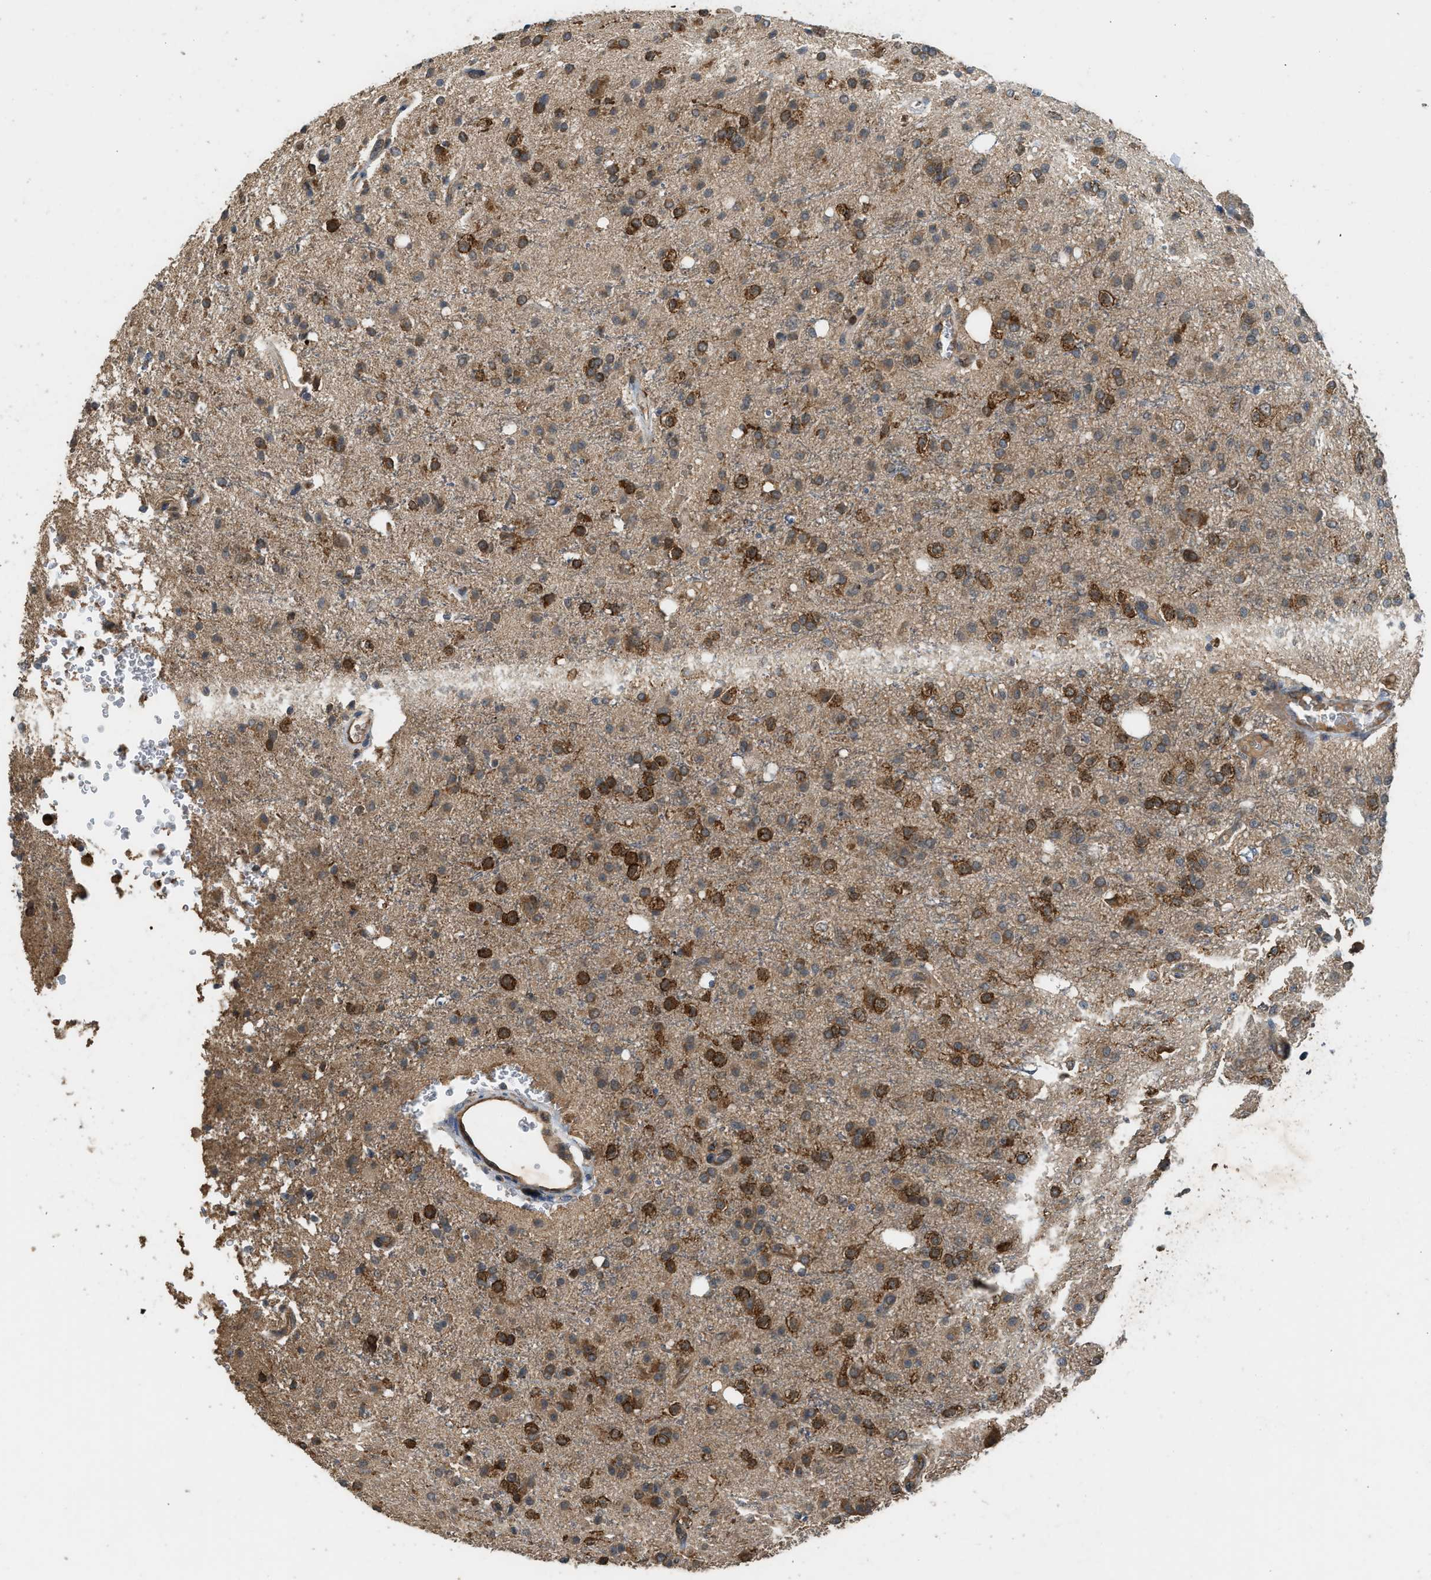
{"staining": {"intensity": "strong", "quantity": ">75%", "location": "cytoplasmic/membranous"}, "tissue": "glioma", "cell_type": "Tumor cells", "image_type": "cancer", "snomed": [{"axis": "morphology", "description": "Glioma, malignant, High grade"}, {"axis": "topography", "description": "Brain"}], "caption": "Brown immunohistochemical staining in malignant glioma (high-grade) exhibits strong cytoplasmic/membranous staining in approximately >75% of tumor cells. (DAB (3,3'-diaminobenzidine) IHC with brightfield microscopy, high magnification).", "gene": "HIP1R", "patient": {"sex": "male", "age": 47}}